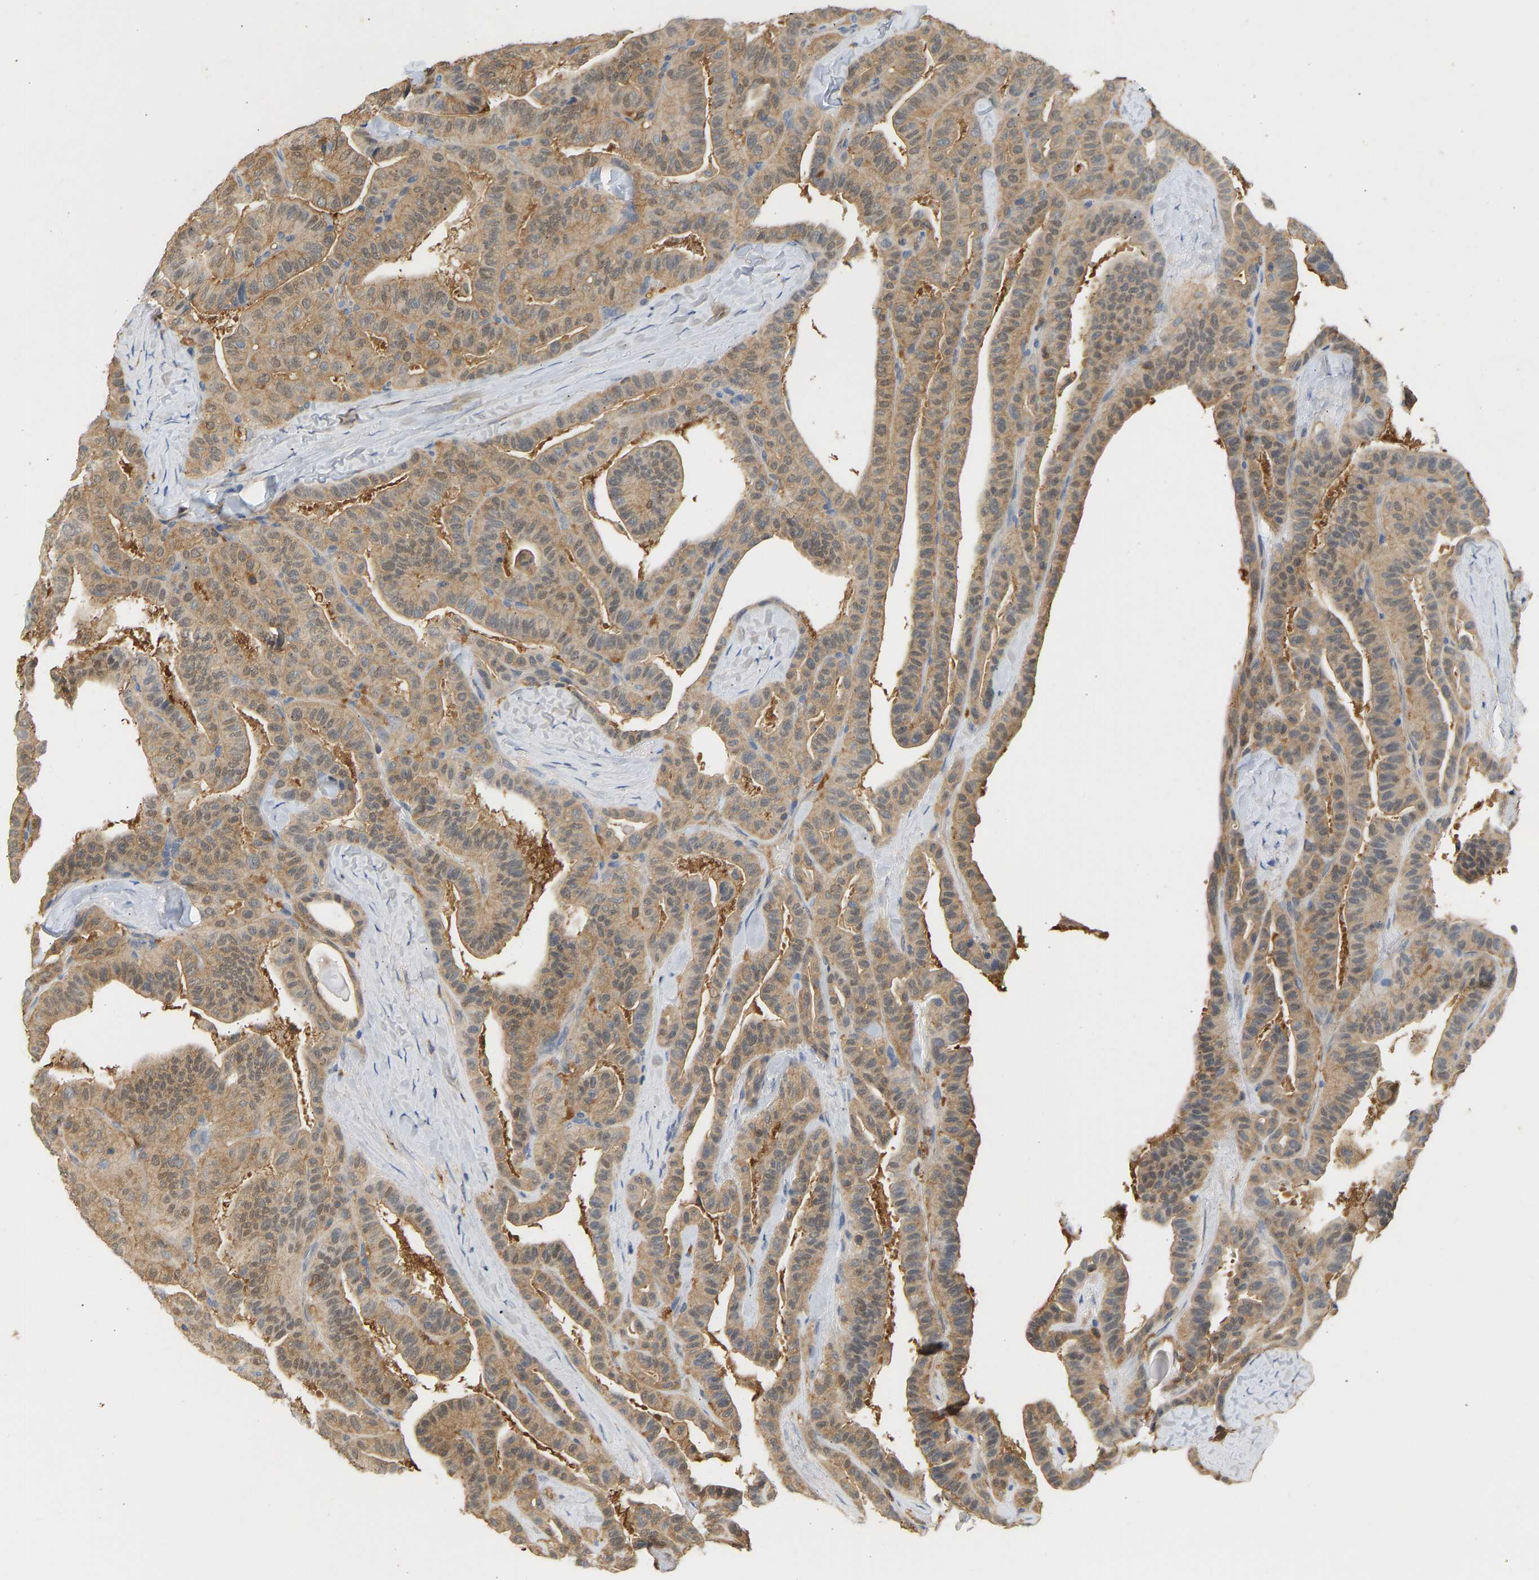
{"staining": {"intensity": "moderate", "quantity": ">75%", "location": "cytoplasmic/membranous"}, "tissue": "thyroid cancer", "cell_type": "Tumor cells", "image_type": "cancer", "snomed": [{"axis": "morphology", "description": "Papillary adenocarcinoma, NOS"}, {"axis": "topography", "description": "Thyroid gland"}], "caption": "Thyroid cancer (papillary adenocarcinoma) stained for a protein exhibits moderate cytoplasmic/membranous positivity in tumor cells.", "gene": "ENO1", "patient": {"sex": "male", "age": 77}}